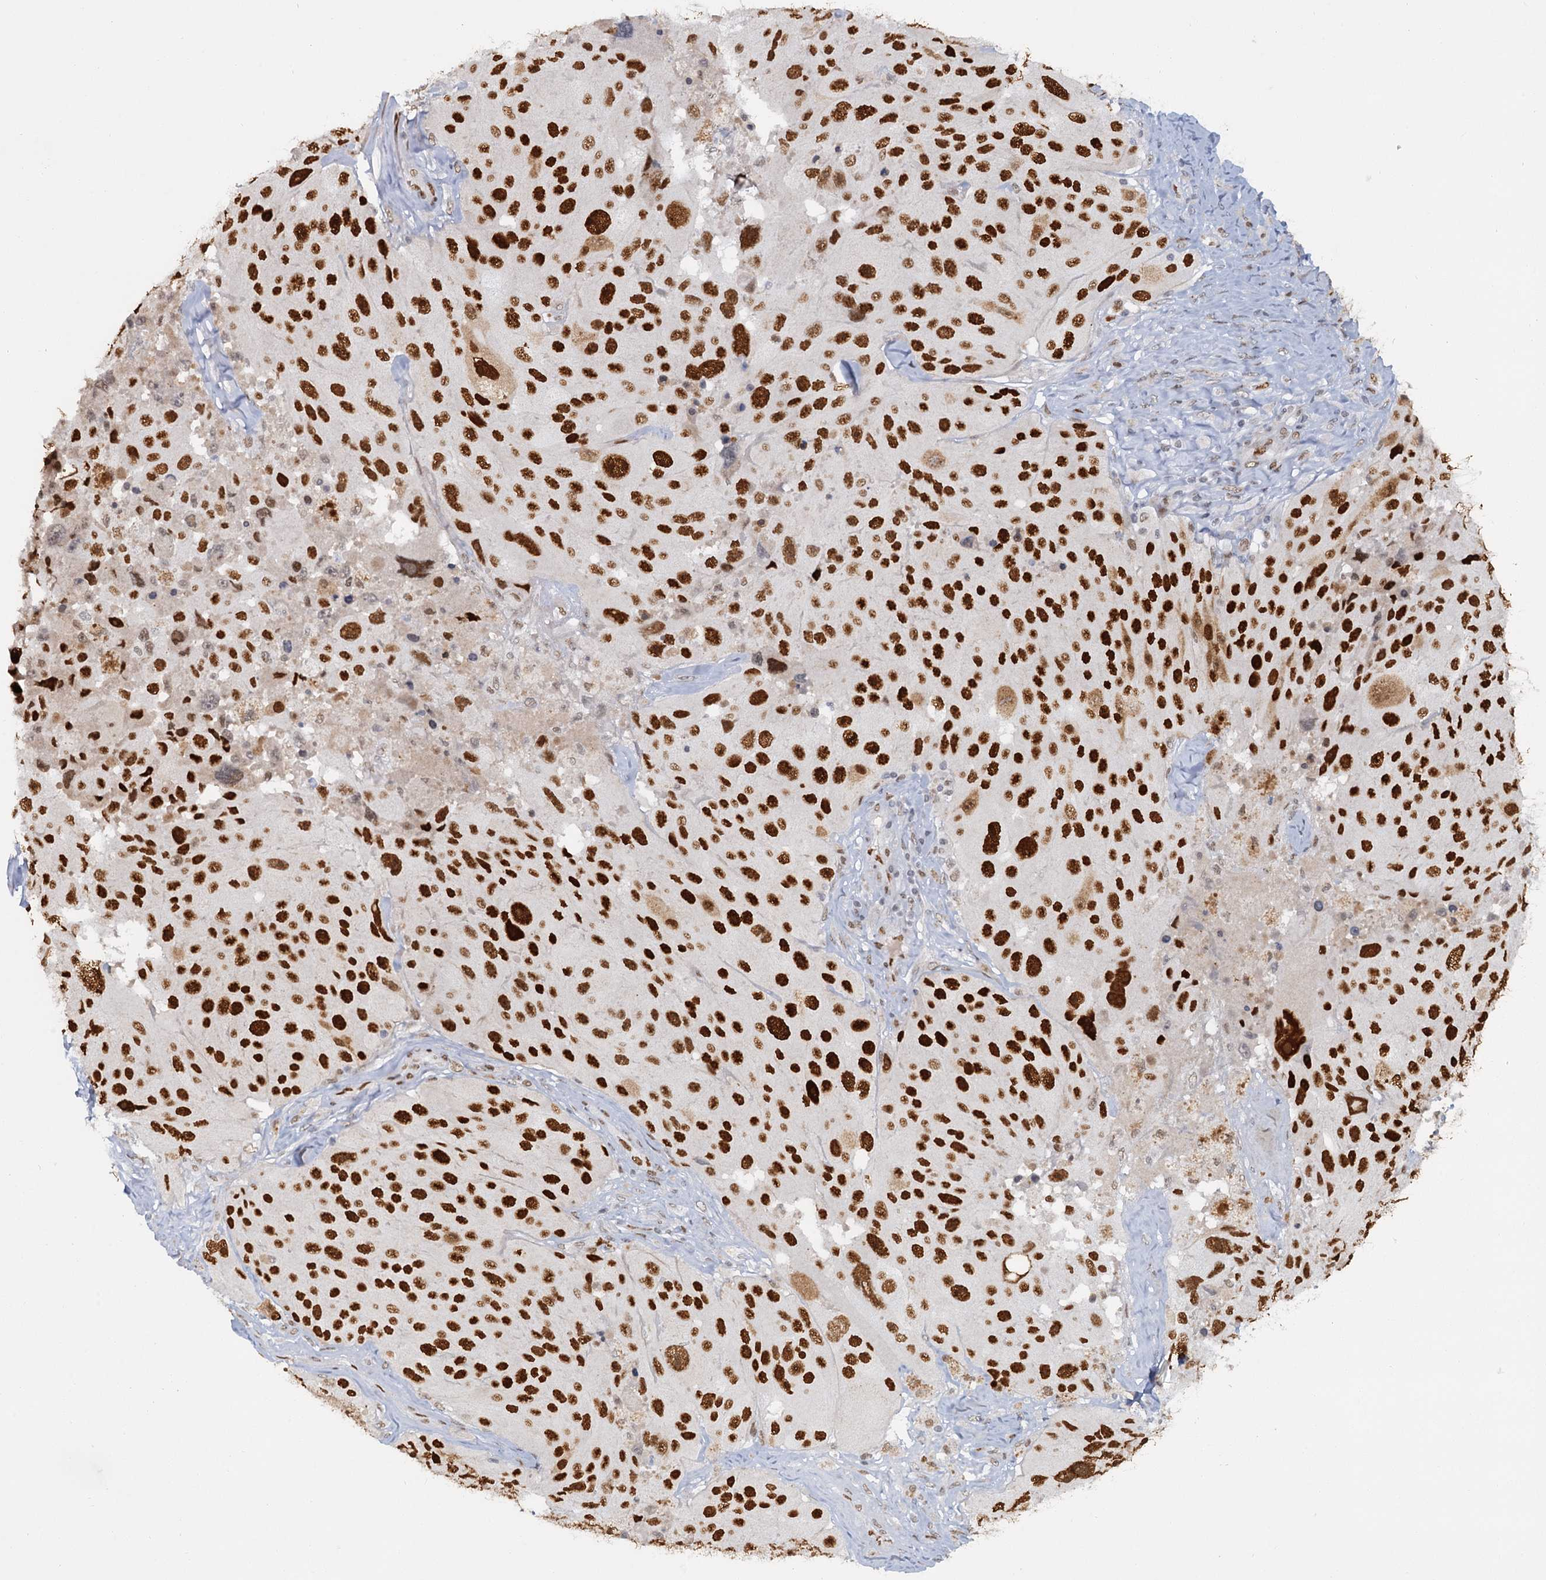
{"staining": {"intensity": "strong", "quantity": ">75%", "location": "nuclear"}, "tissue": "melanoma", "cell_type": "Tumor cells", "image_type": "cancer", "snomed": [{"axis": "morphology", "description": "Malignant melanoma, Metastatic site"}, {"axis": "topography", "description": "Lymph node"}], "caption": "High-magnification brightfield microscopy of malignant melanoma (metastatic site) stained with DAB (brown) and counterstained with hematoxylin (blue). tumor cells exhibit strong nuclear expression is identified in about>75% of cells.", "gene": "RPRD1A", "patient": {"sex": "male", "age": 62}}